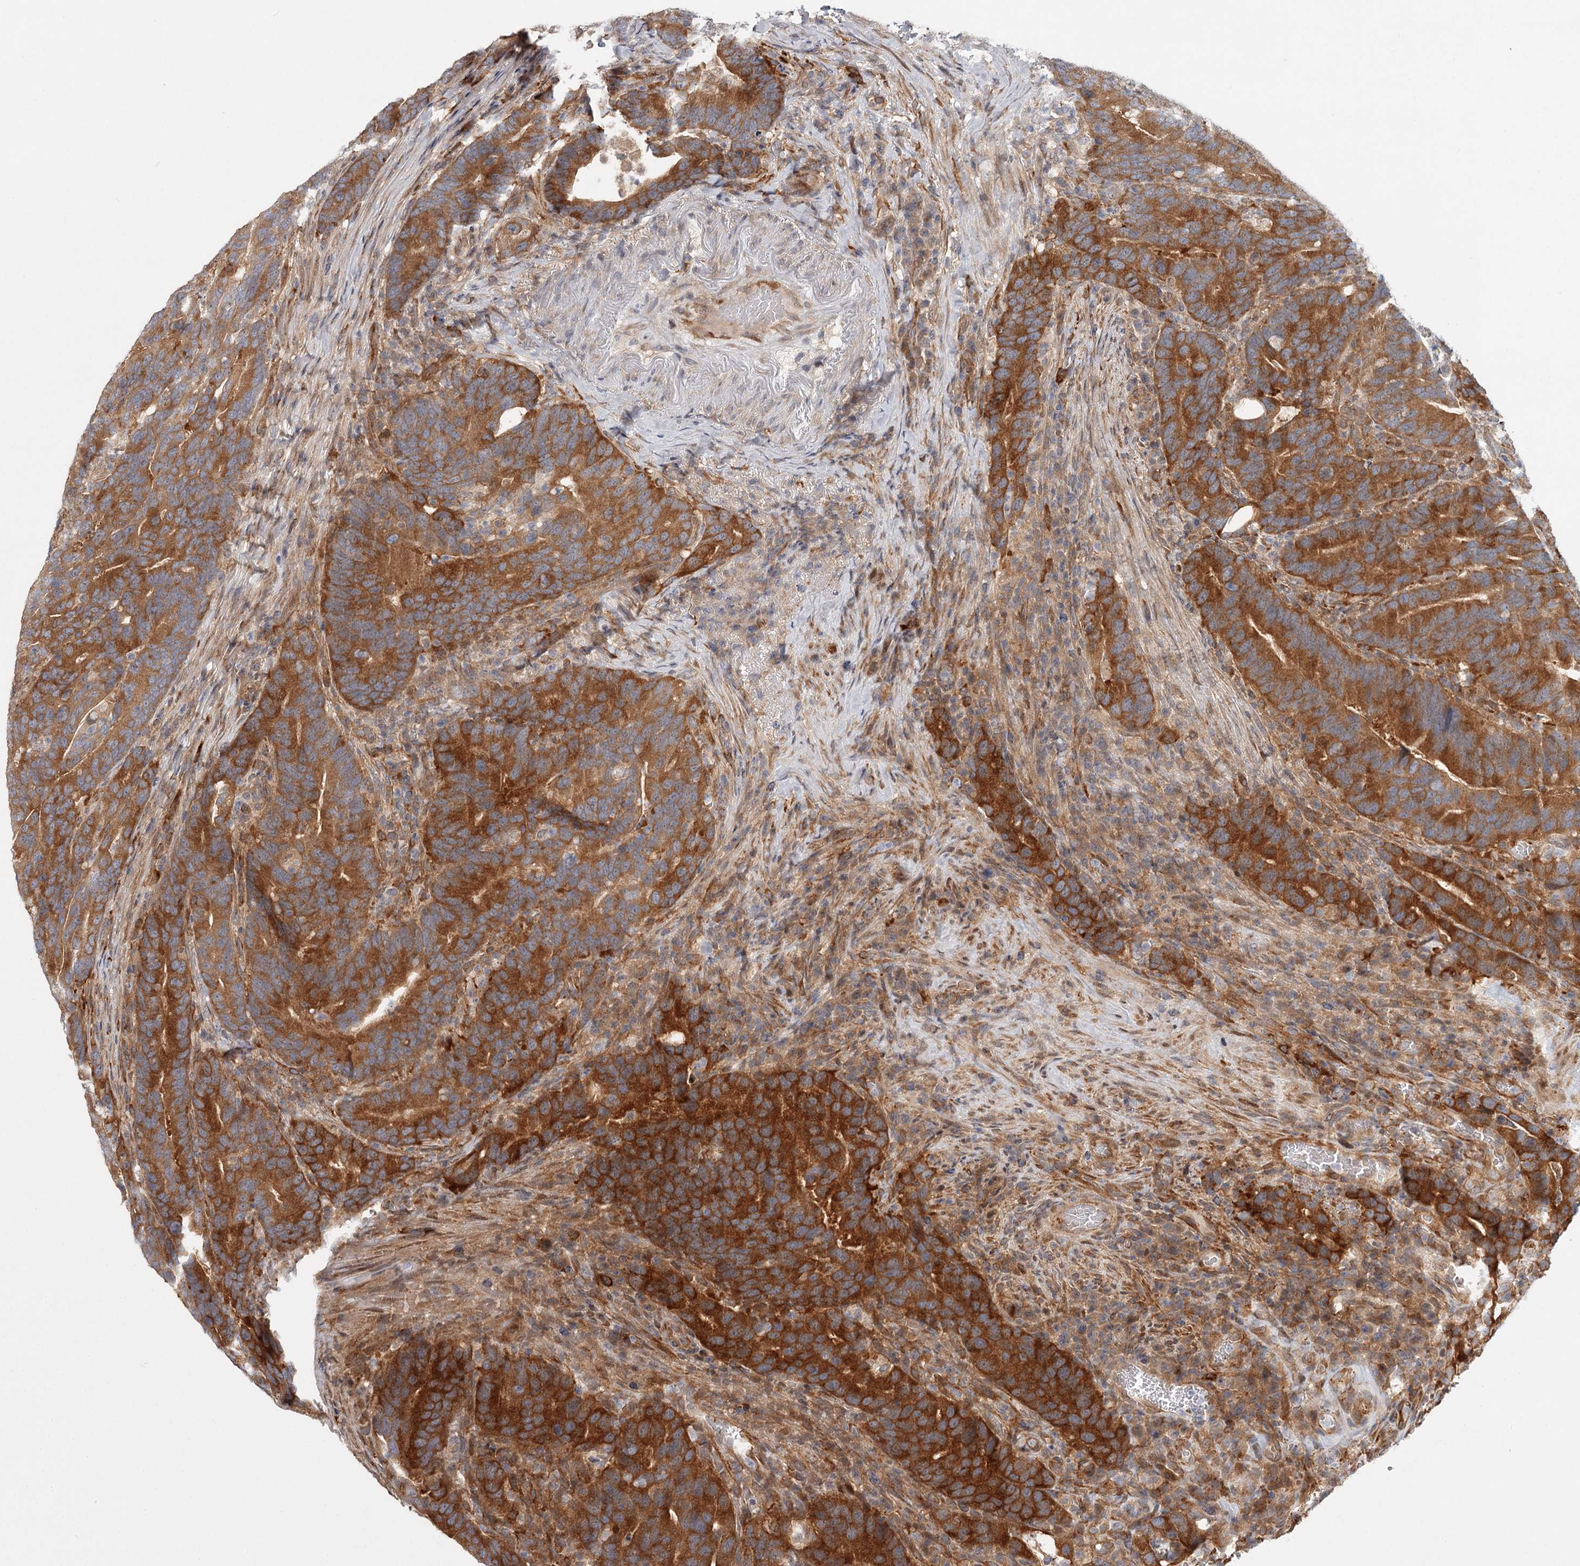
{"staining": {"intensity": "strong", "quantity": ">75%", "location": "cytoplasmic/membranous"}, "tissue": "colorectal cancer", "cell_type": "Tumor cells", "image_type": "cancer", "snomed": [{"axis": "morphology", "description": "Adenocarcinoma, NOS"}, {"axis": "topography", "description": "Colon"}], "caption": "IHC of human colorectal cancer (adenocarcinoma) demonstrates high levels of strong cytoplasmic/membranous staining in about >75% of tumor cells.", "gene": "CCNG2", "patient": {"sex": "female", "age": 66}}